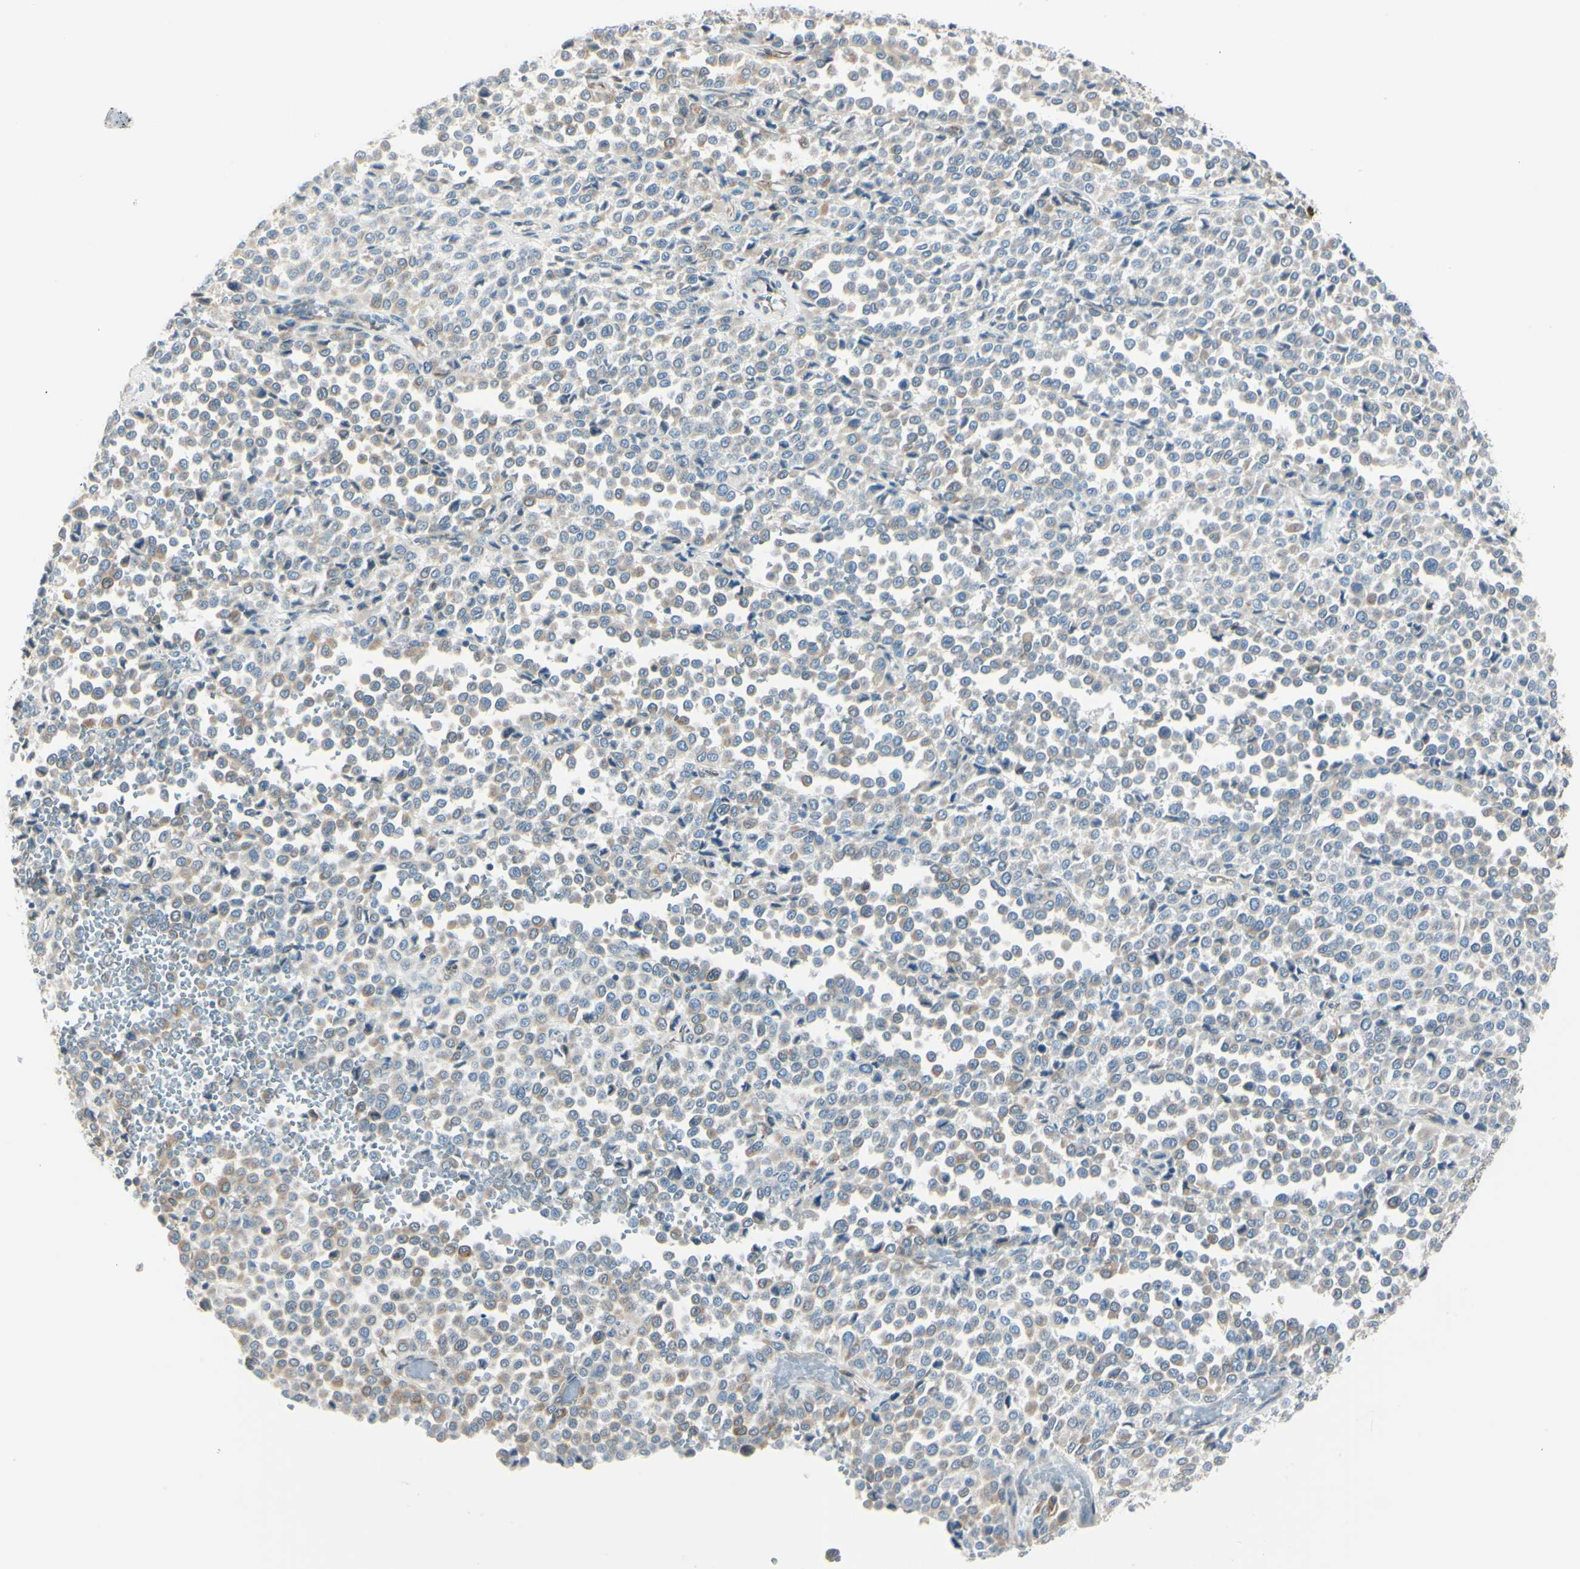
{"staining": {"intensity": "weak", "quantity": "25%-75%", "location": "cytoplasmic/membranous"}, "tissue": "melanoma", "cell_type": "Tumor cells", "image_type": "cancer", "snomed": [{"axis": "morphology", "description": "Malignant melanoma, Metastatic site"}, {"axis": "topography", "description": "Pancreas"}], "caption": "A micrograph of human malignant melanoma (metastatic site) stained for a protein displays weak cytoplasmic/membranous brown staining in tumor cells.", "gene": "SELENOS", "patient": {"sex": "female", "age": 30}}